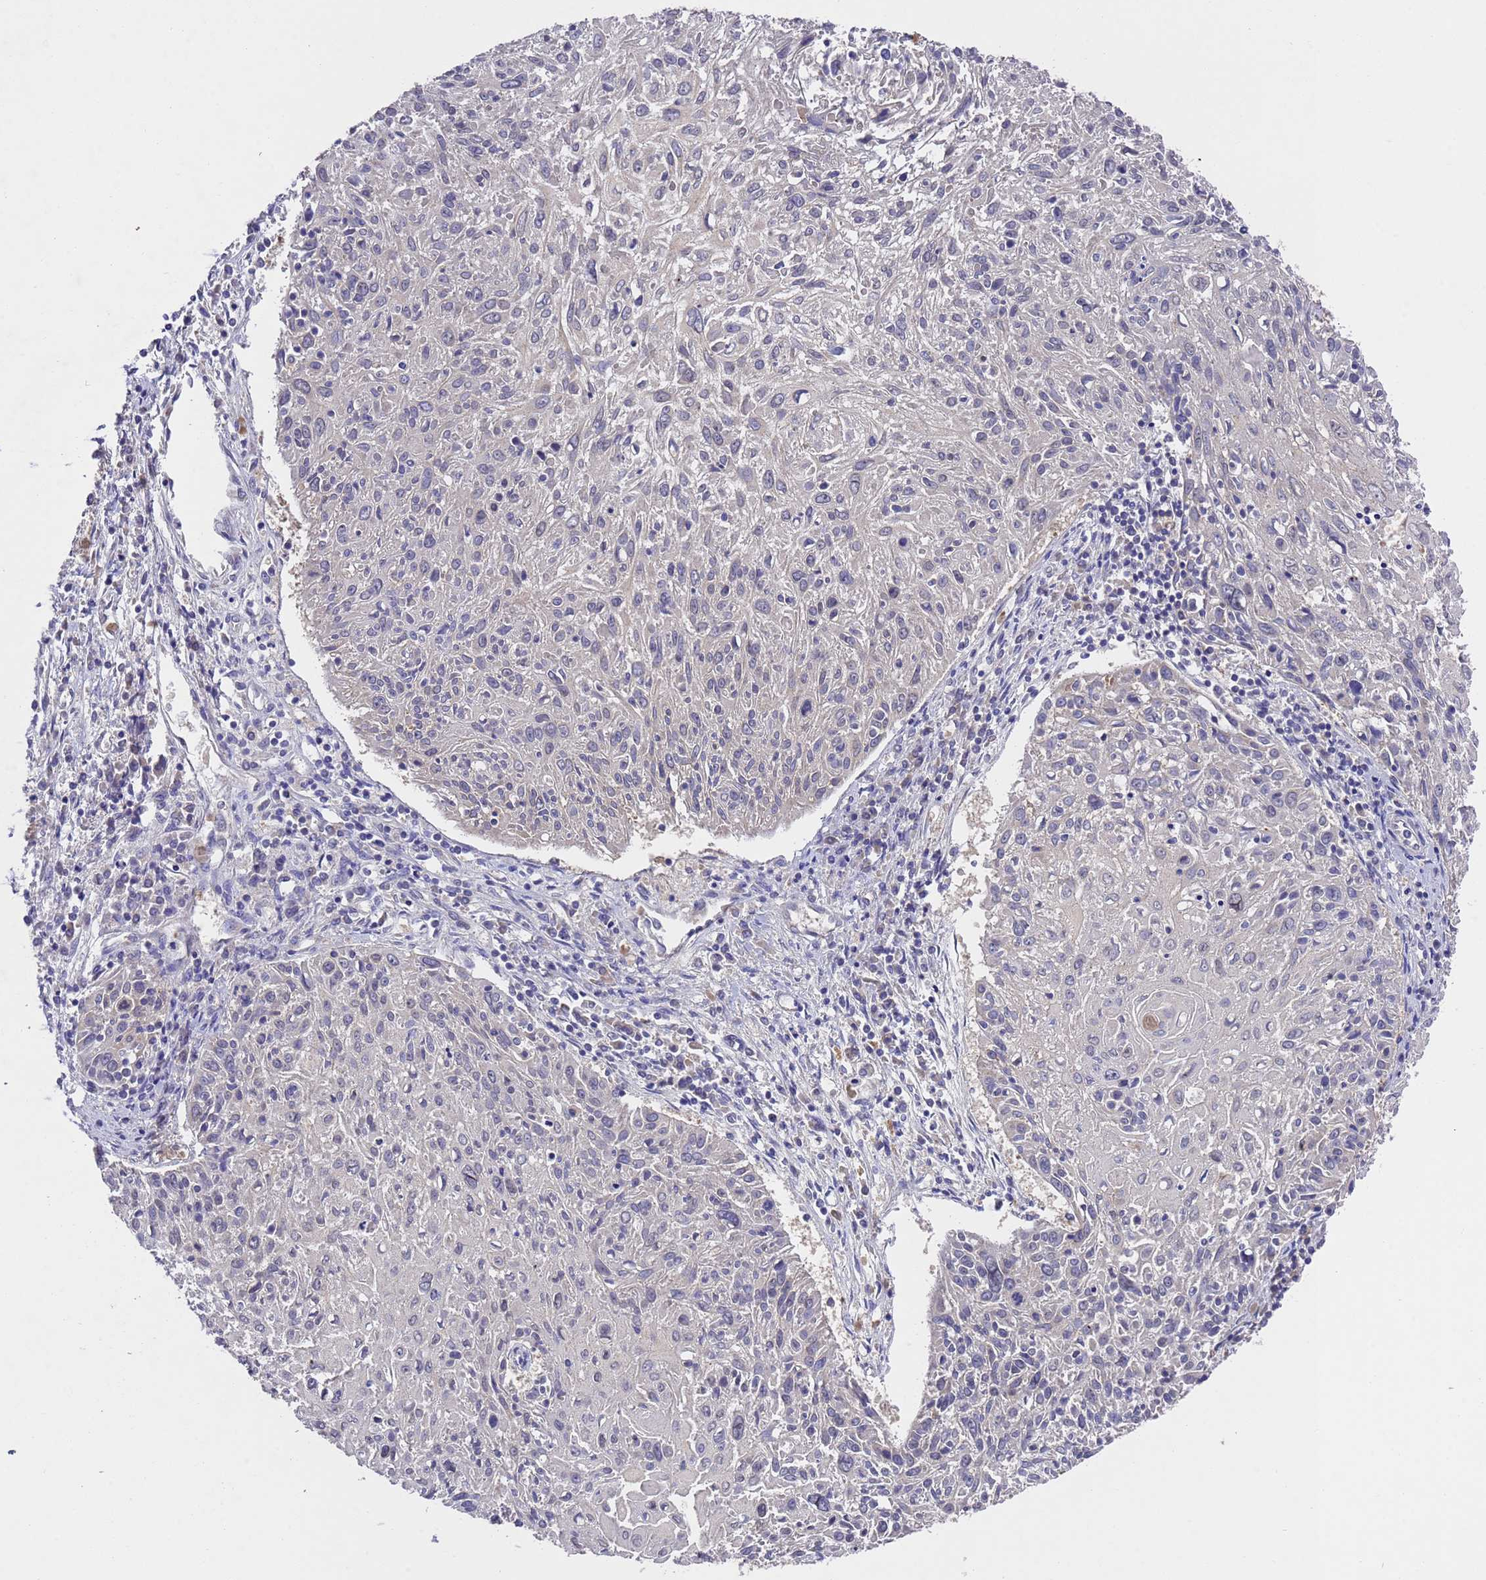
{"staining": {"intensity": "negative", "quantity": "none", "location": "none"}, "tissue": "cervical cancer", "cell_type": "Tumor cells", "image_type": "cancer", "snomed": [{"axis": "morphology", "description": "Squamous cell carcinoma, NOS"}, {"axis": "topography", "description": "Cervix"}], "caption": "There is no significant expression in tumor cells of squamous cell carcinoma (cervical). (DAB (3,3'-diaminobenzidine) IHC, high magnification).", "gene": "DCAF12L2", "patient": {"sex": "female", "age": 51}}